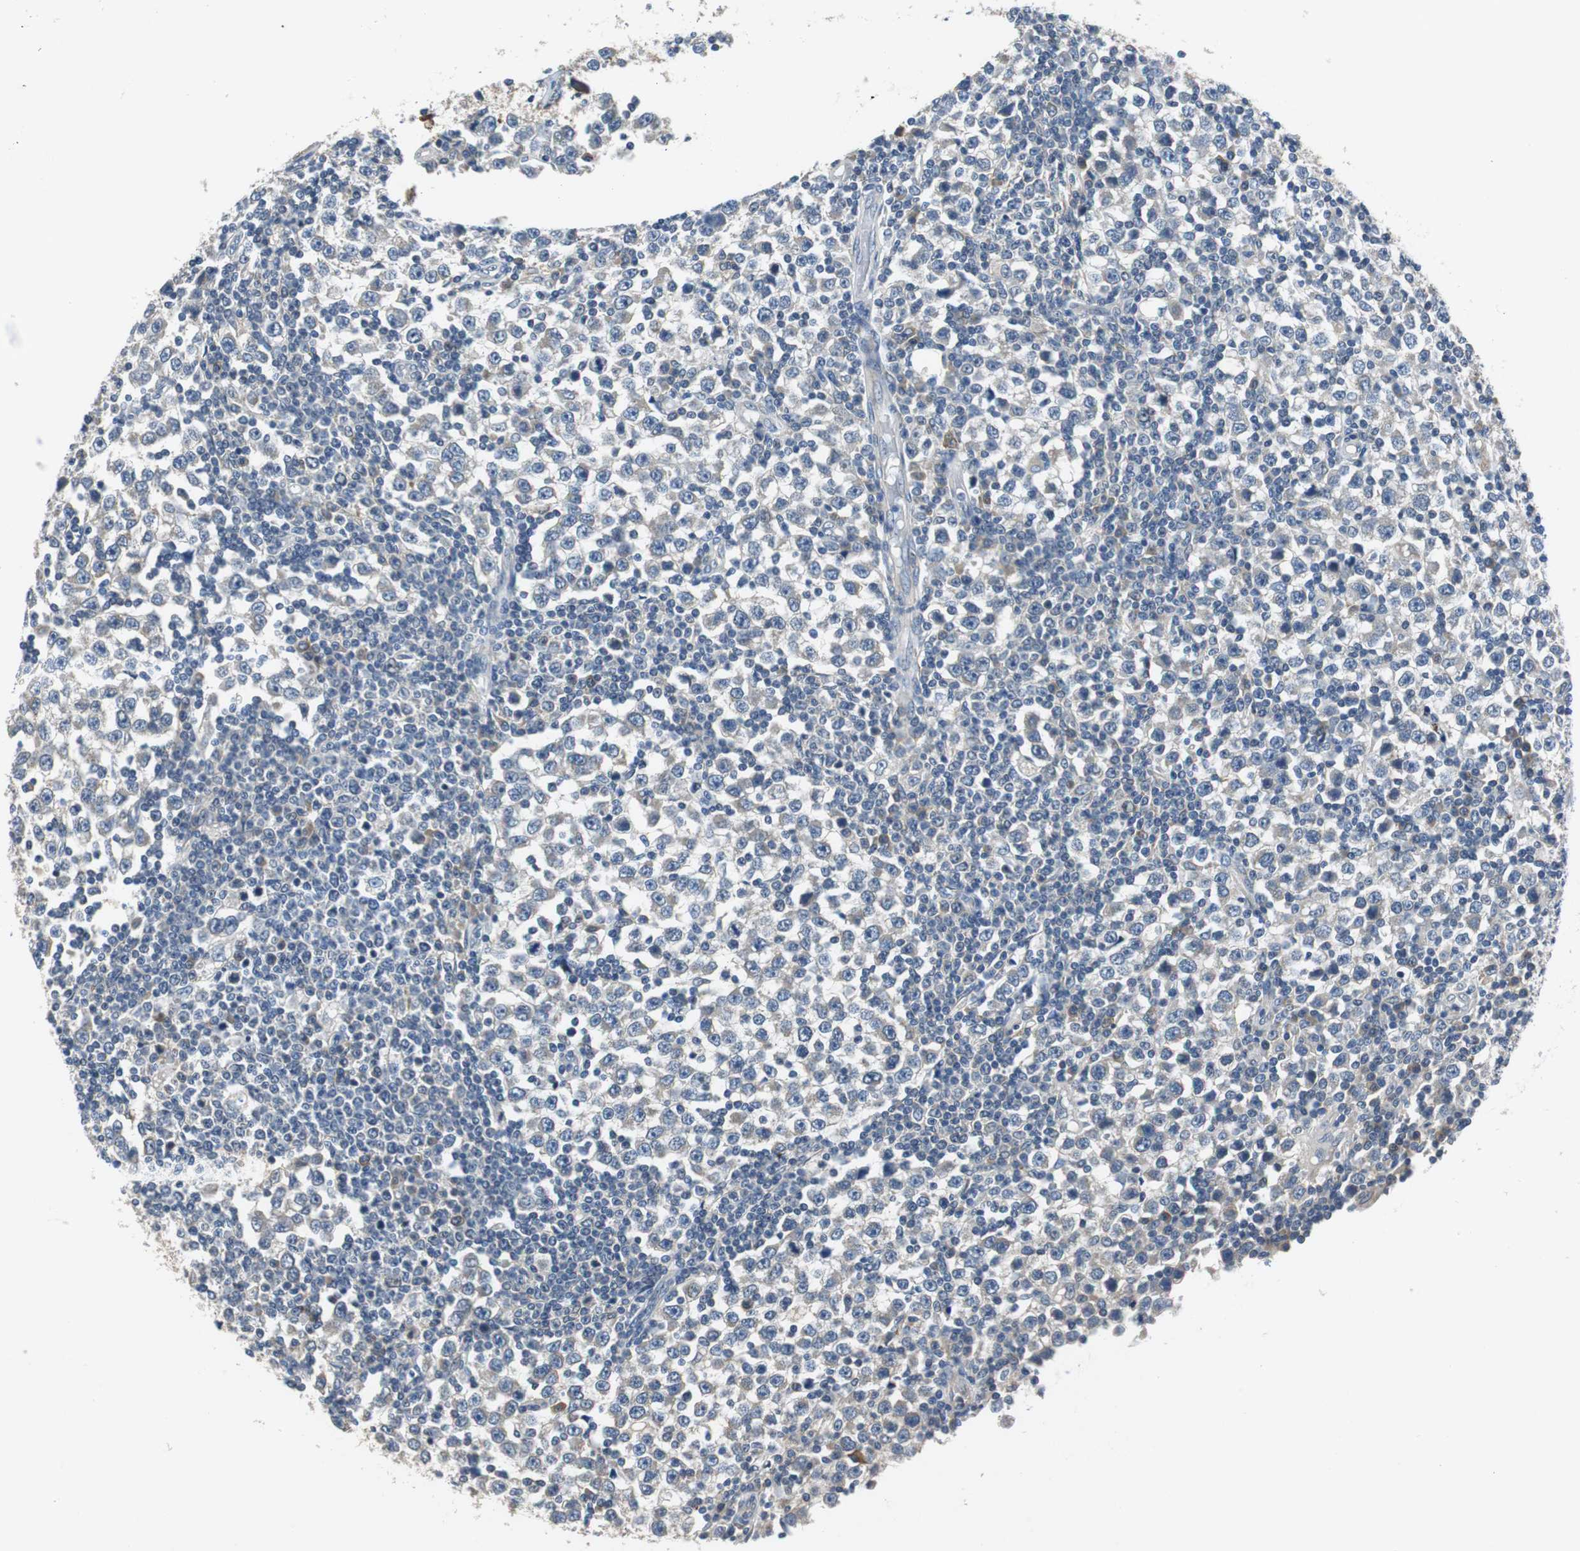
{"staining": {"intensity": "negative", "quantity": "none", "location": "none"}, "tissue": "testis cancer", "cell_type": "Tumor cells", "image_type": "cancer", "snomed": [{"axis": "morphology", "description": "Seminoma, NOS"}, {"axis": "topography", "description": "Testis"}], "caption": "Immunohistochemistry of human testis cancer shows no staining in tumor cells.", "gene": "FADS2", "patient": {"sex": "male", "age": 65}}